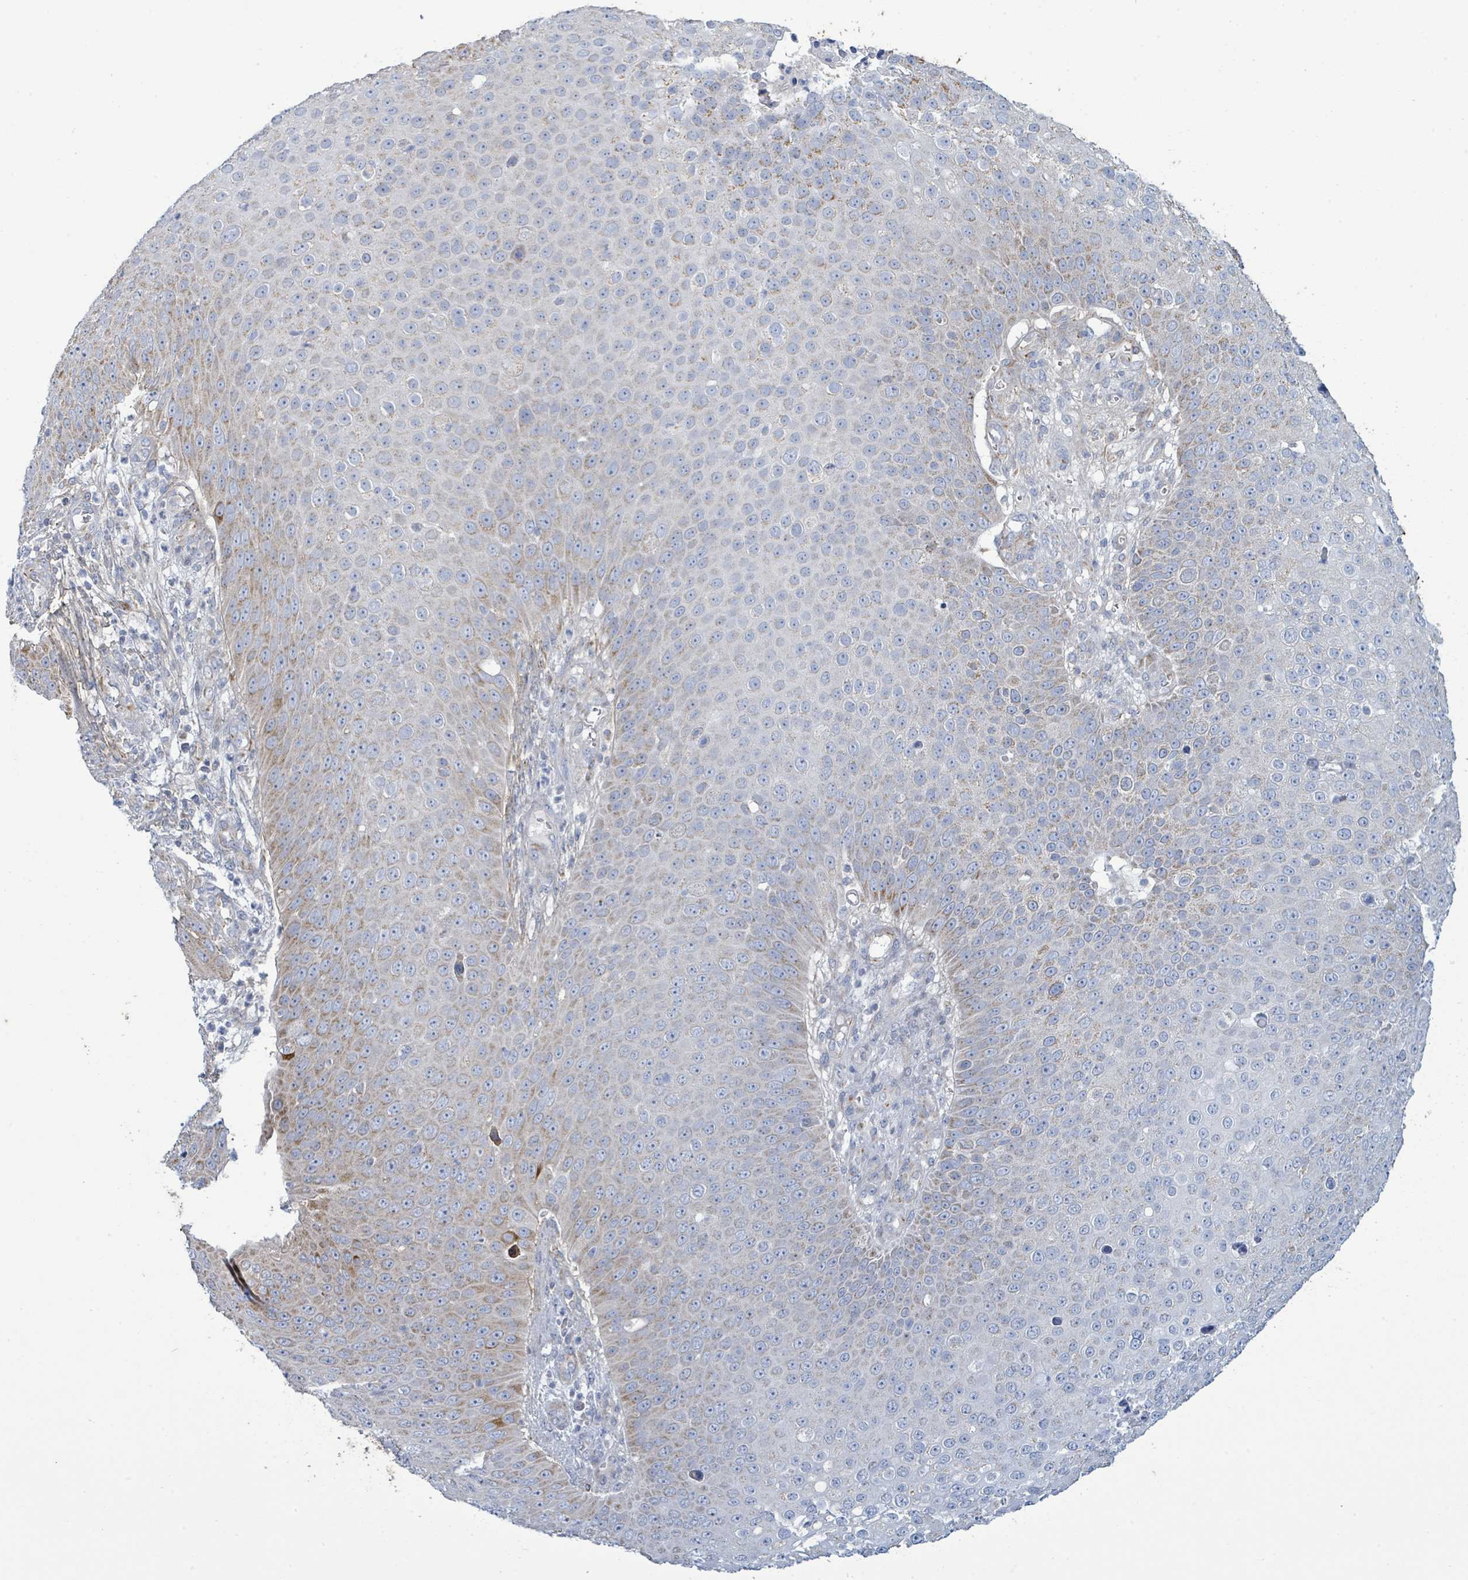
{"staining": {"intensity": "negative", "quantity": "none", "location": "none"}, "tissue": "skin cancer", "cell_type": "Tumor cells", "image_type": "cancer", "snomed": [{"axis": "morphology", "description": "Squamous cell carcinoma, NOS"}, {"axis": "topography", "description": "Skin"}], "caption": "A micrograph of human squamous cell carcinoma (skin) is negative for staining in tumor cells.", "gene": "ALG12", "patient": {"sex": "male", "age": 71}}